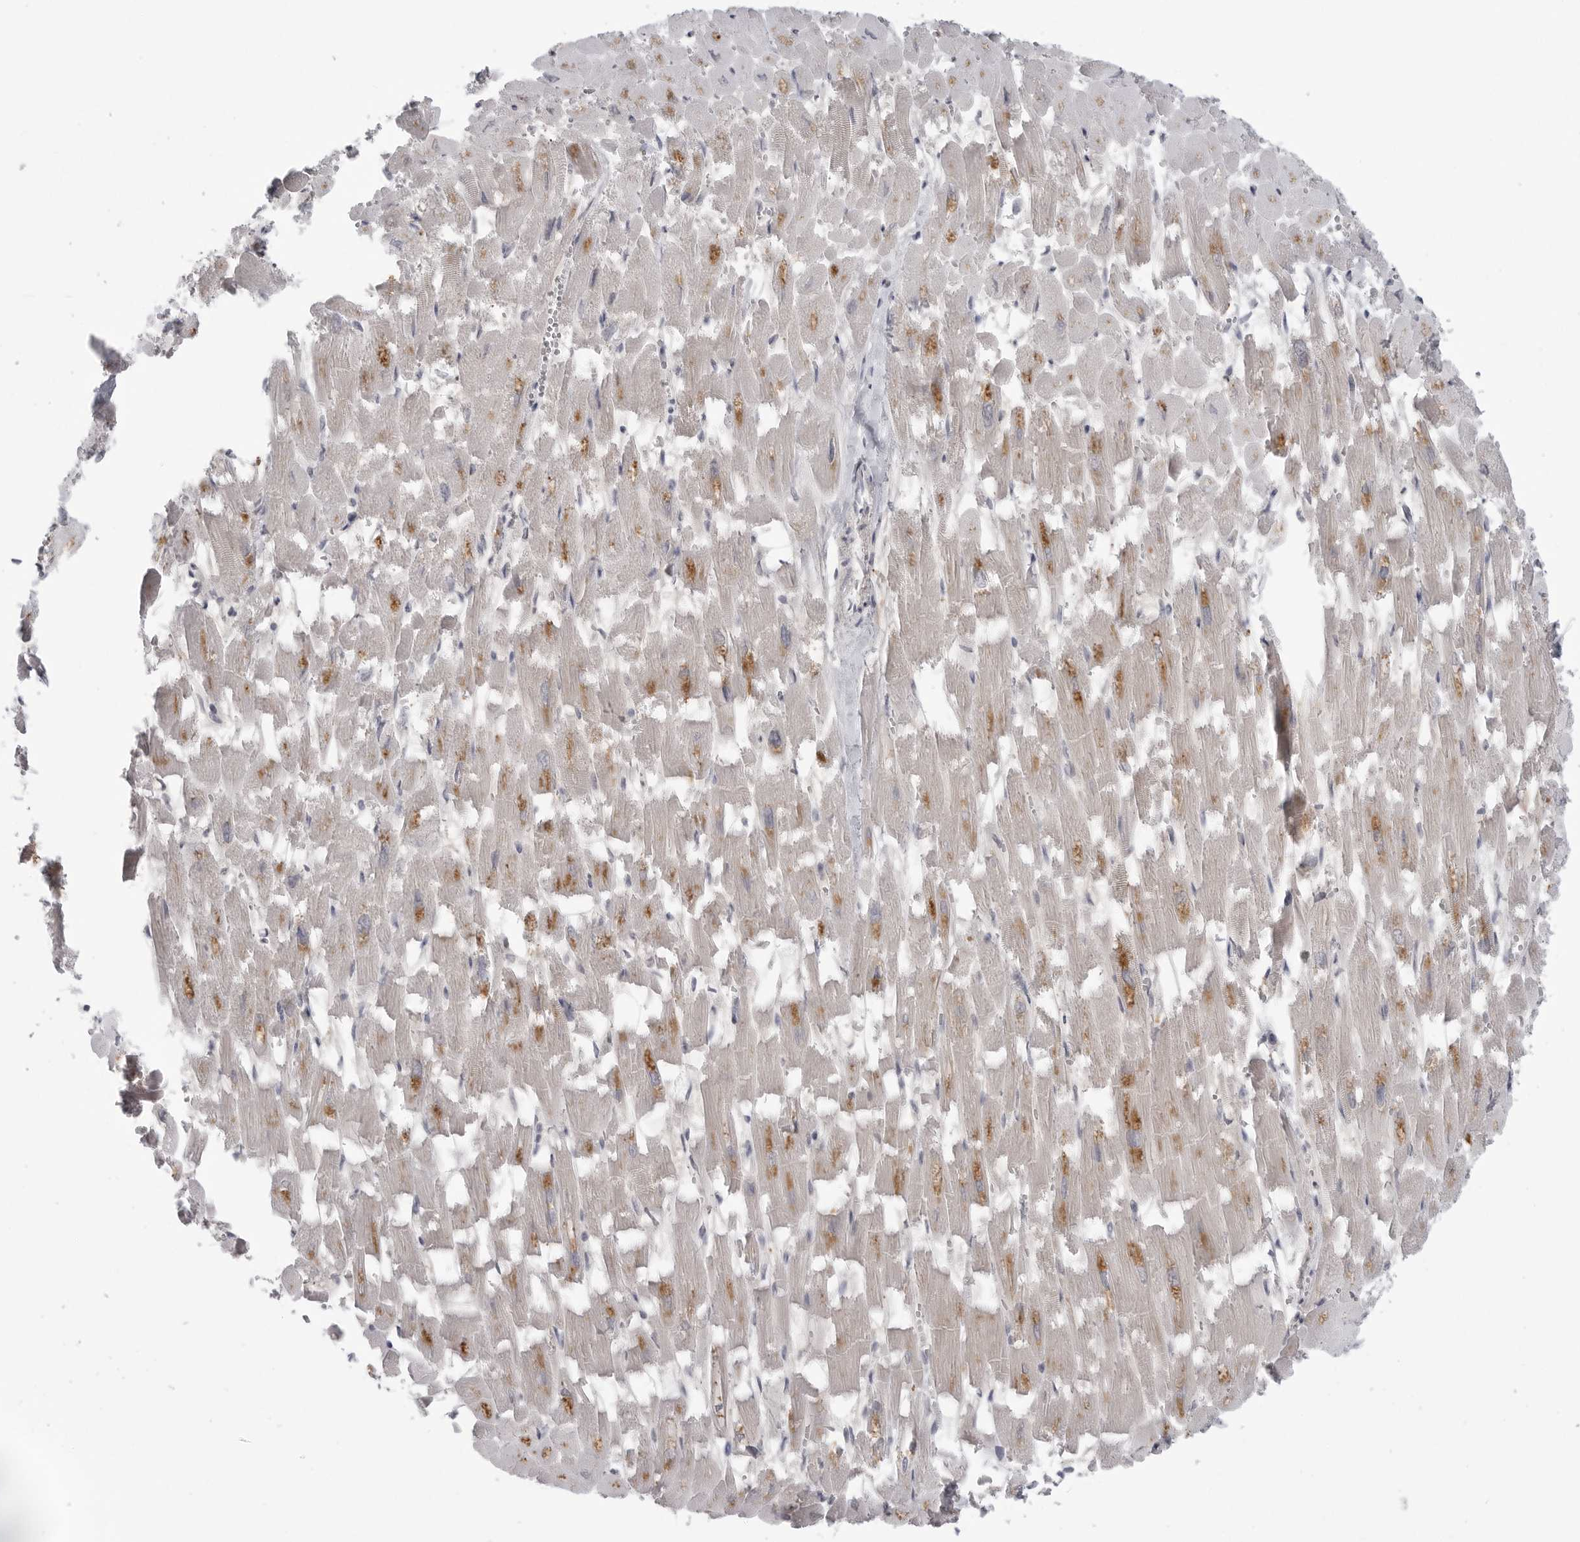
{"staining": {"intensity": "moderate", "quantity": "<25%", "location": "cytoplasmic/membranous"}, "tissue": "heart muscle", "cell_type": "Cardiomyocytes", "image_type": "normal", "snomed": [{"axis": "morphology", "description": "Normal tissue, NOS"}, {"axis": "topography", "description": "Heart"}], "caption": "An immunohistochemistry histopathology image of normal tissue is shown. Protein staining in brown shows moderate cytoplasmic/membranous positivity in heart muscle within cardiomyocytes.", "gene": "PNPO", "patient": {"sex": "male", "age": 54}}